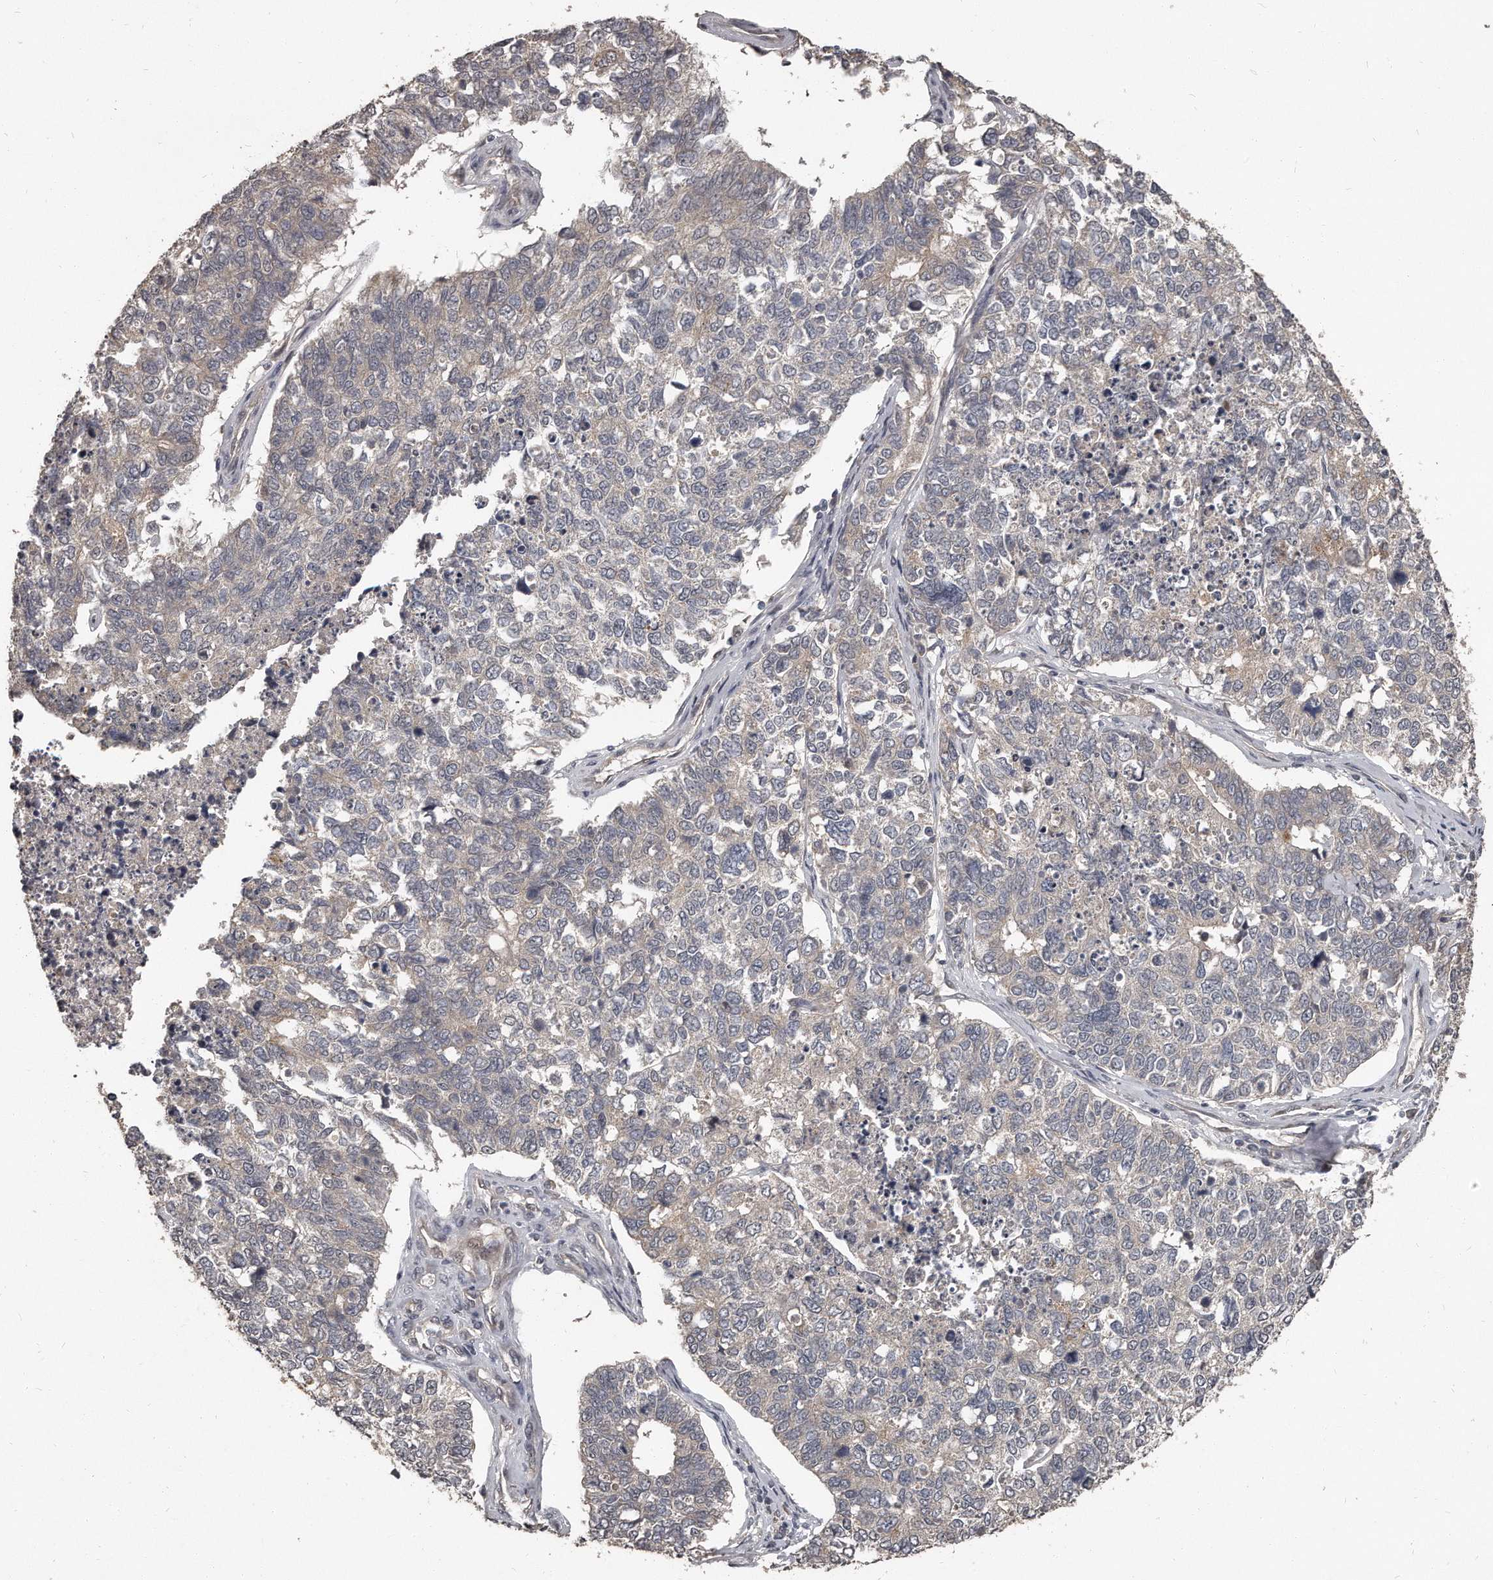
{"staining": {"intensity": "negative", "quantity": "none", "location": "none"}, "tissue": "cervical cancer", "cell_type": "Tumor cells", "image_type": "cancer", "snomed": [{"axis": "morphology", "description": "Squamous cell carcinoma, NOS"}, {"axis": "topography", "description": "Cervix"}], "caption": "High power microscopy micrograph of an IHC image of cervical cancer (squamous cell carcinoma), revealing no significant positivity in tumor cells.", "gene": "GRB10", "patient": {"sex": "female", "age": 63}}